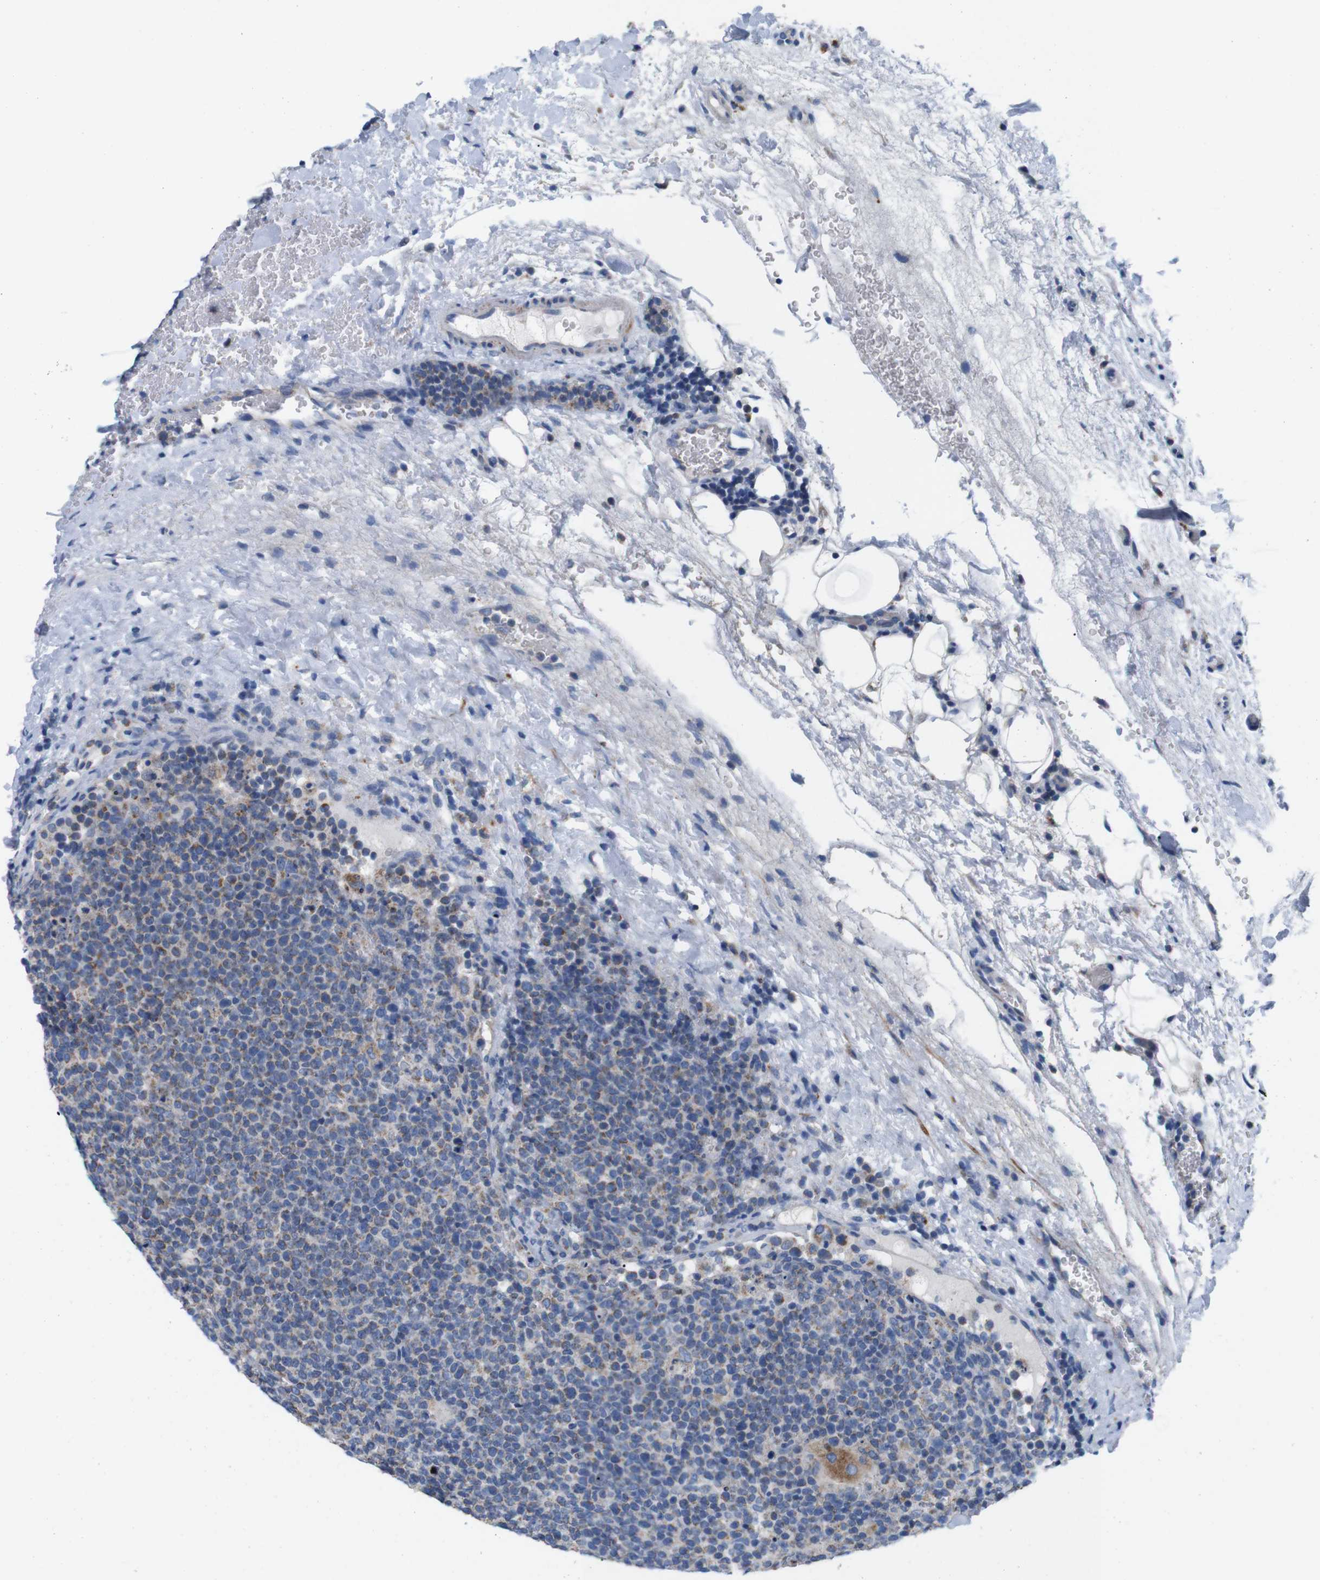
{"staining": {"intensity": "moderate", "quantity": "25%-75%", "location": "cytoplasmic/membranous"}, "tissue": "lymphoma", "cell_type": "Tumor cells", "image_type": "cancer", "snomed": [{"axis": "morphology", "description": "Malignant lymphoma, non-Hodgkin's type, High grade"}, {"axis": "topography", "description": "Lymph node"}], "caption": "A micrograph of human lymphoma stained for a protein displays moderate cytoplasmic/membranous brown staining in tumor cells.", "gene": "F2RL1", "patient": {"sex": "male", "age": 61}}